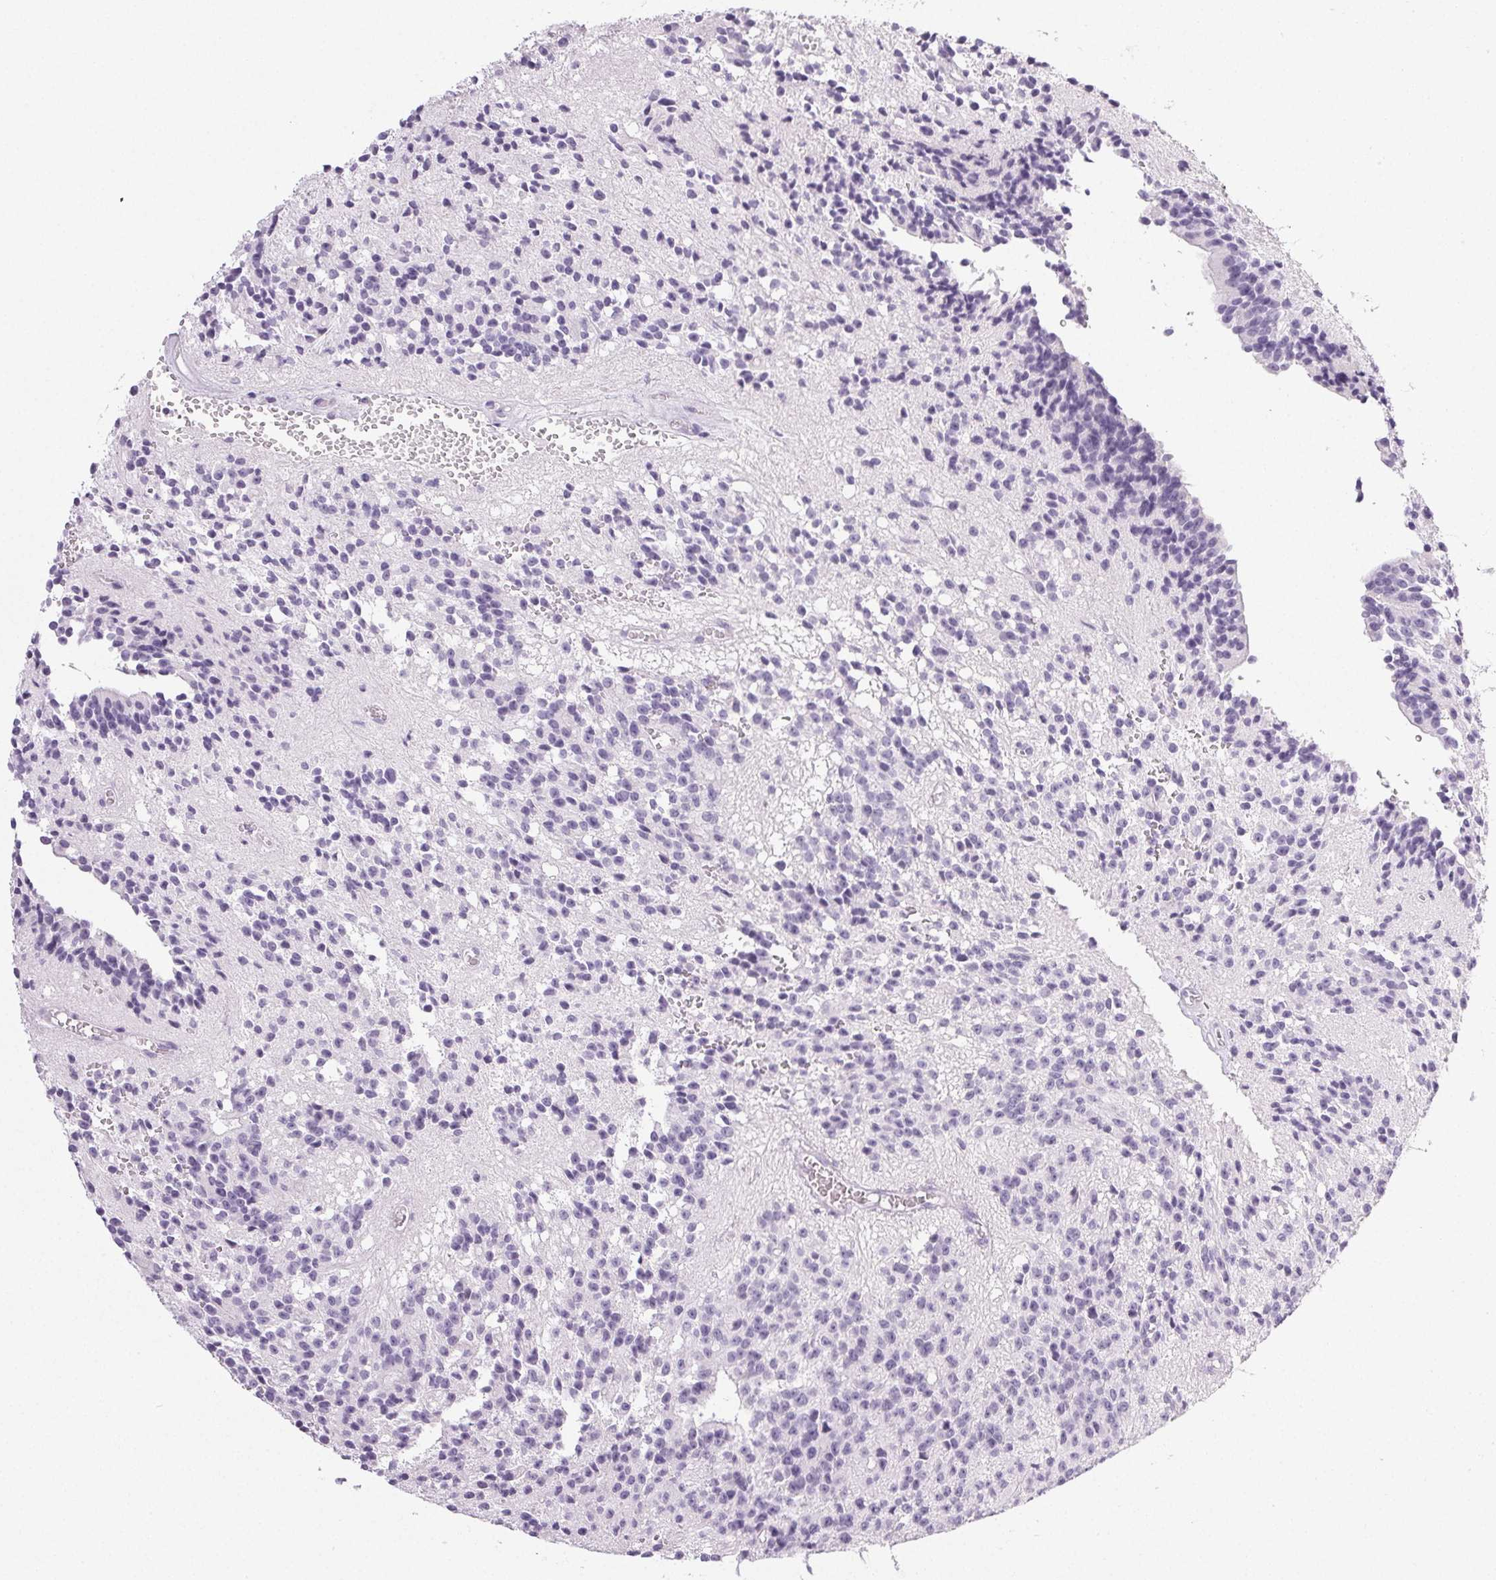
{"staining": {"intensity": "negative", "quantity": "none", "location": "none"}, "tissue": "glioma", "cell_type": "Tumor cells", "image_type": "cancer", "snomed": [{"axis": "morphology", "description": "Glioma, malignant, Low grade"}, {"axis": "topography", "description": "Brain"}], "caption": "Low-grade glioma (malignant) stained for a protein using IHC displays no staining tumor cells.", "gene": "COL7A1", "patient": {"sex": "male", "age": 31}}